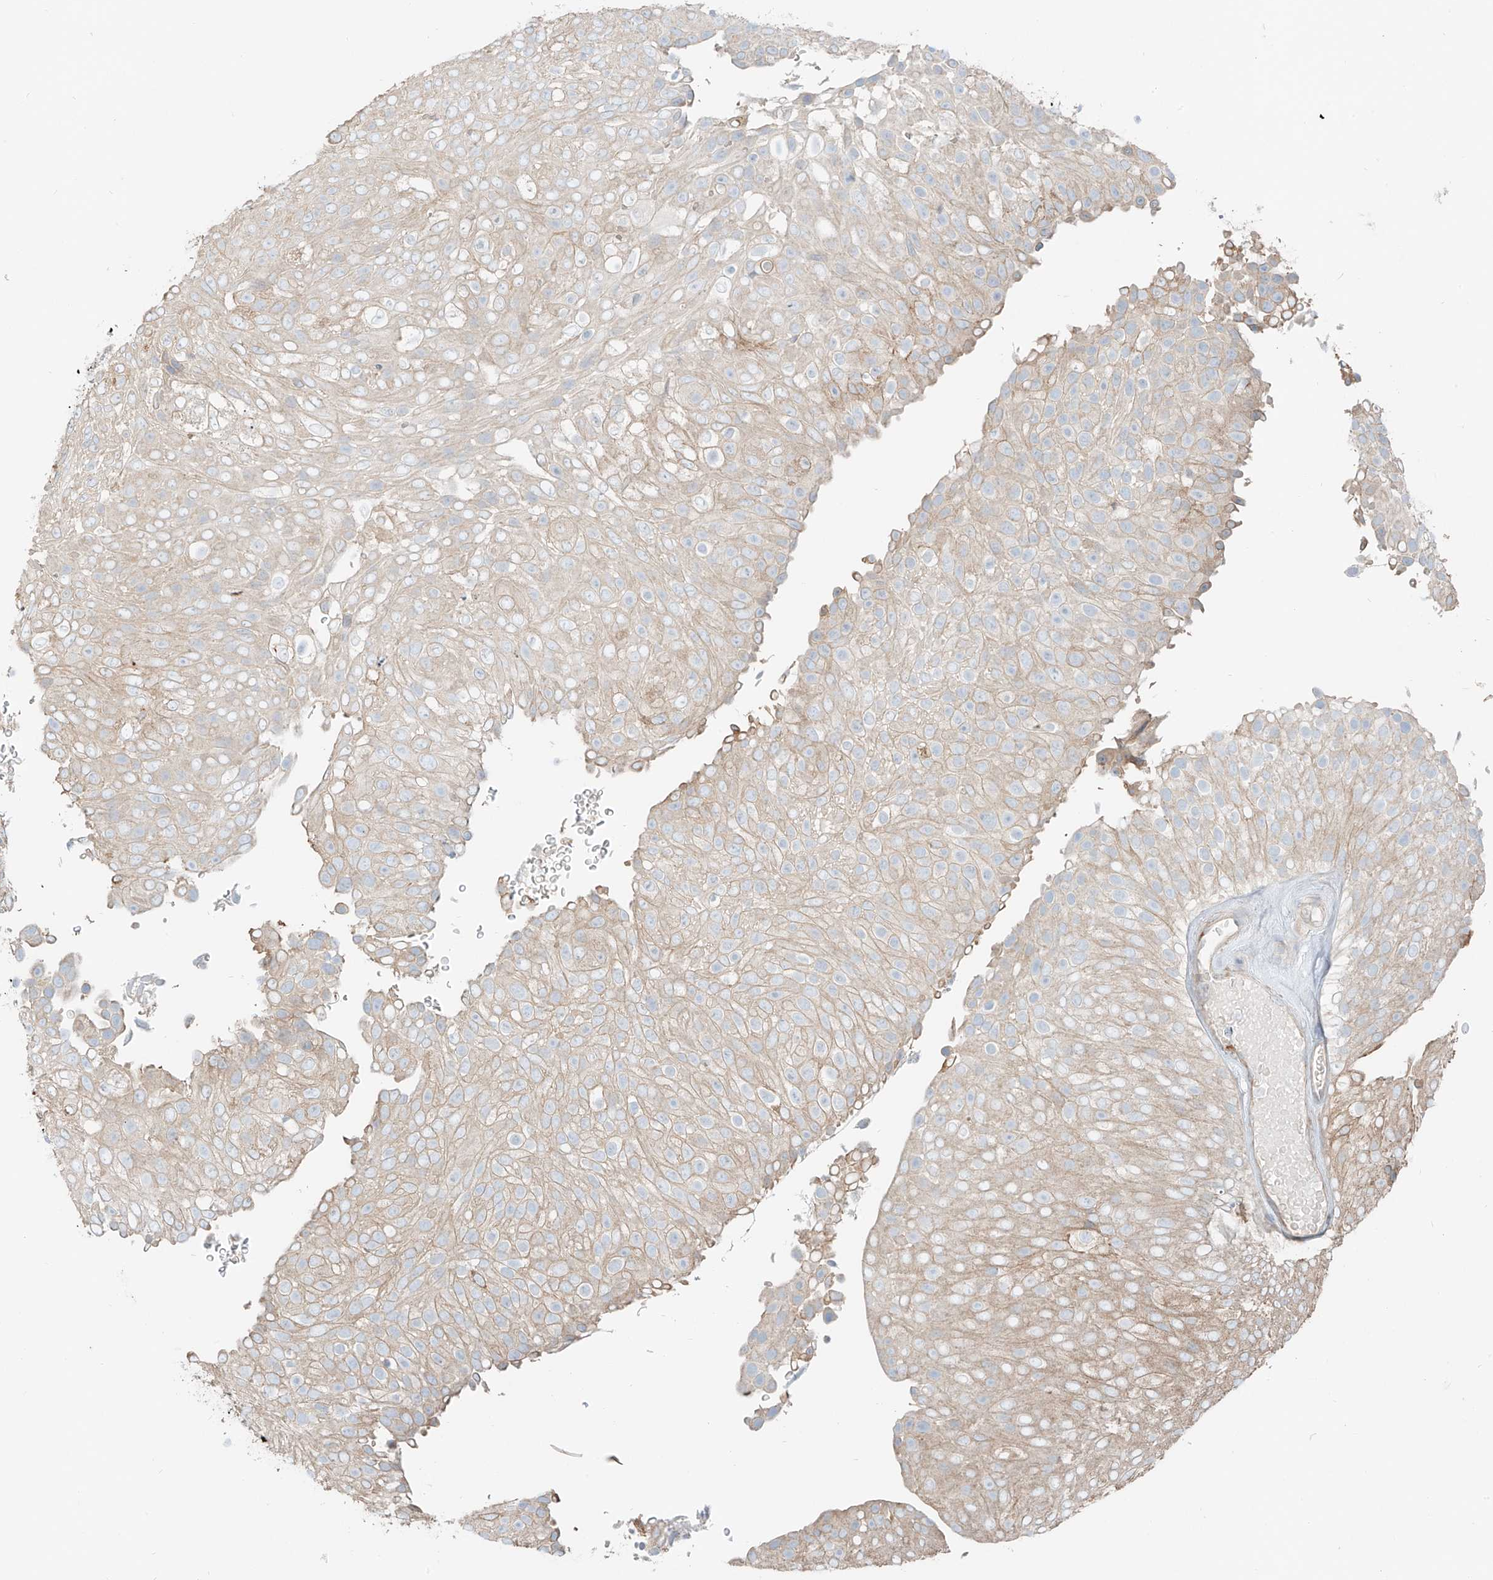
{"staining": {"intensity": "weak", "quantity": "<25%", "location": "cytoplasmic/membranous"}, "tissue": "urothelial cancer", "cell_type": "Tumor cells", "image_type": "cancer", "snomed": [{"axis": "morphology", "description": "Urothelial carcinoma, Low grade"}, {"axis": "topography", "description": "Urinary bladder"}], "caption": "High magnification brightfield microscopy of urothelial cancer stained with DAB (brown) and counterstained with hematoxylin (blue): tumor cells show no significant staining.", "gene": "FSTL1", "patient": {"sex": "male", "age": 78}}